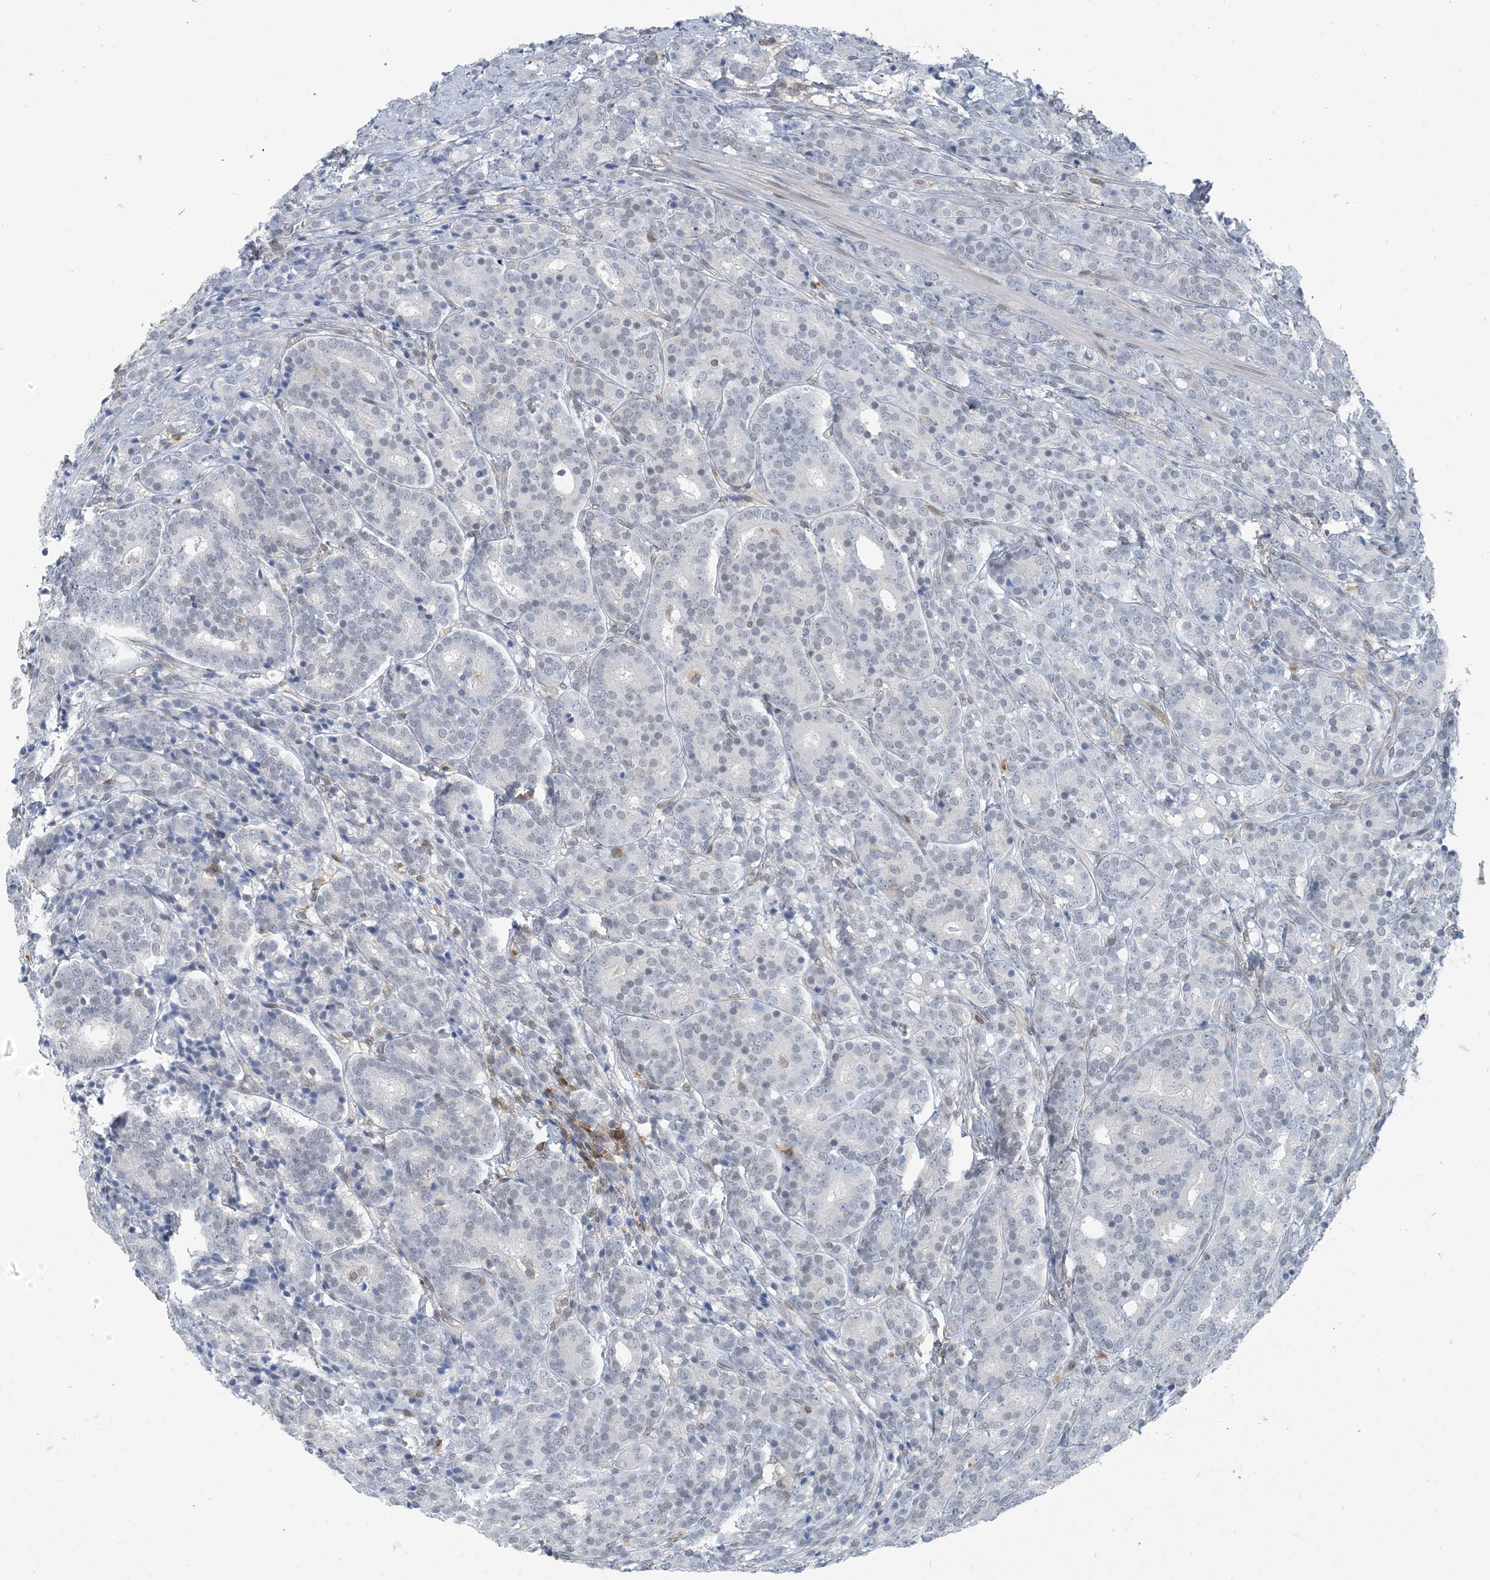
{"staining": {"intensity": "negative", "quantity": "none", "location": "none"}, "tissue": "prostate cancer", "cell_type": "Tumor cells", "image_type": "cancer", "snomed": [{"axis": "morphology", "description": "Adenocarcinoma, High grade"}, {"axis": "topography", "description": "Prostate"}], "caption": "DAB (3,3'-diaminobenzidine) immunohistochemical staining of human prostate cancer (adenocarcinoma (high-grade)) exhibits no significant positivity in tumor cells. Brightfield microscopy of IHC stained with DAB (brown) and hematoxylin (blue), captured at high magnification.", "gene": "ZC3H12A", "patient": {"sex": "male", "age": 62}}